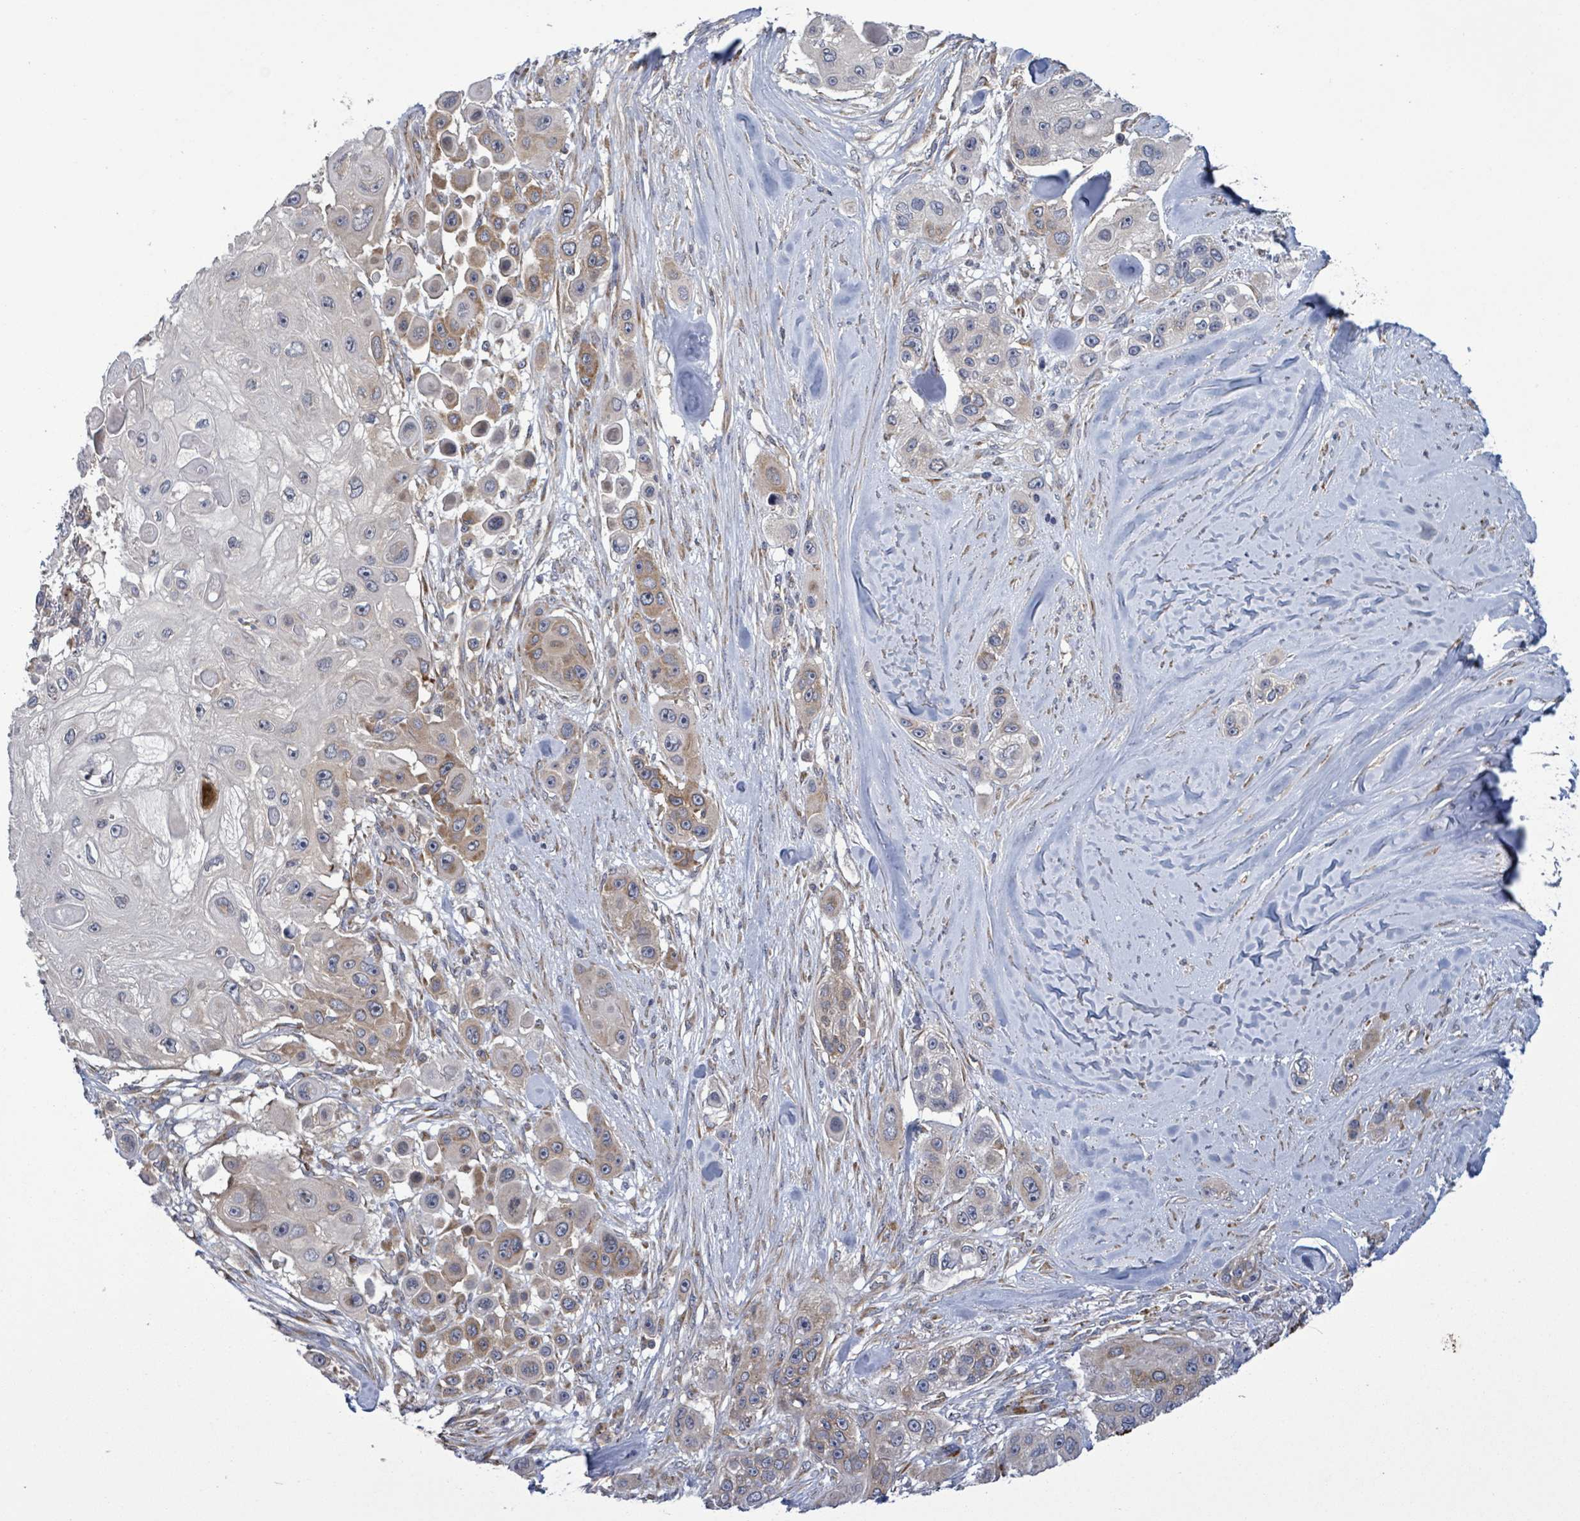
{"staining": {"intensity": "moderate", "quantity": "<25%", "location": "cytoplasmic/membranous"}, "tissue": "skin cancer", "cell_type": "Tumor cells", "image_type": "cancer", "snomed": [{"axis": "morphology", "description": "Squamous cell carcinoma, NOS"}, {"axis": "topography", "description": "Skin"}], "caption": "Skin cancer (squamous cell carcinoma) was stained to show a protein in brown. There is low levels of moderate cytoplasmic/membranous staining in approximately <25% of tumor cells. Nuclei are stained in blue.", "gene": "SERPINE3", "patient": {"sex": "male", "age": 67}}